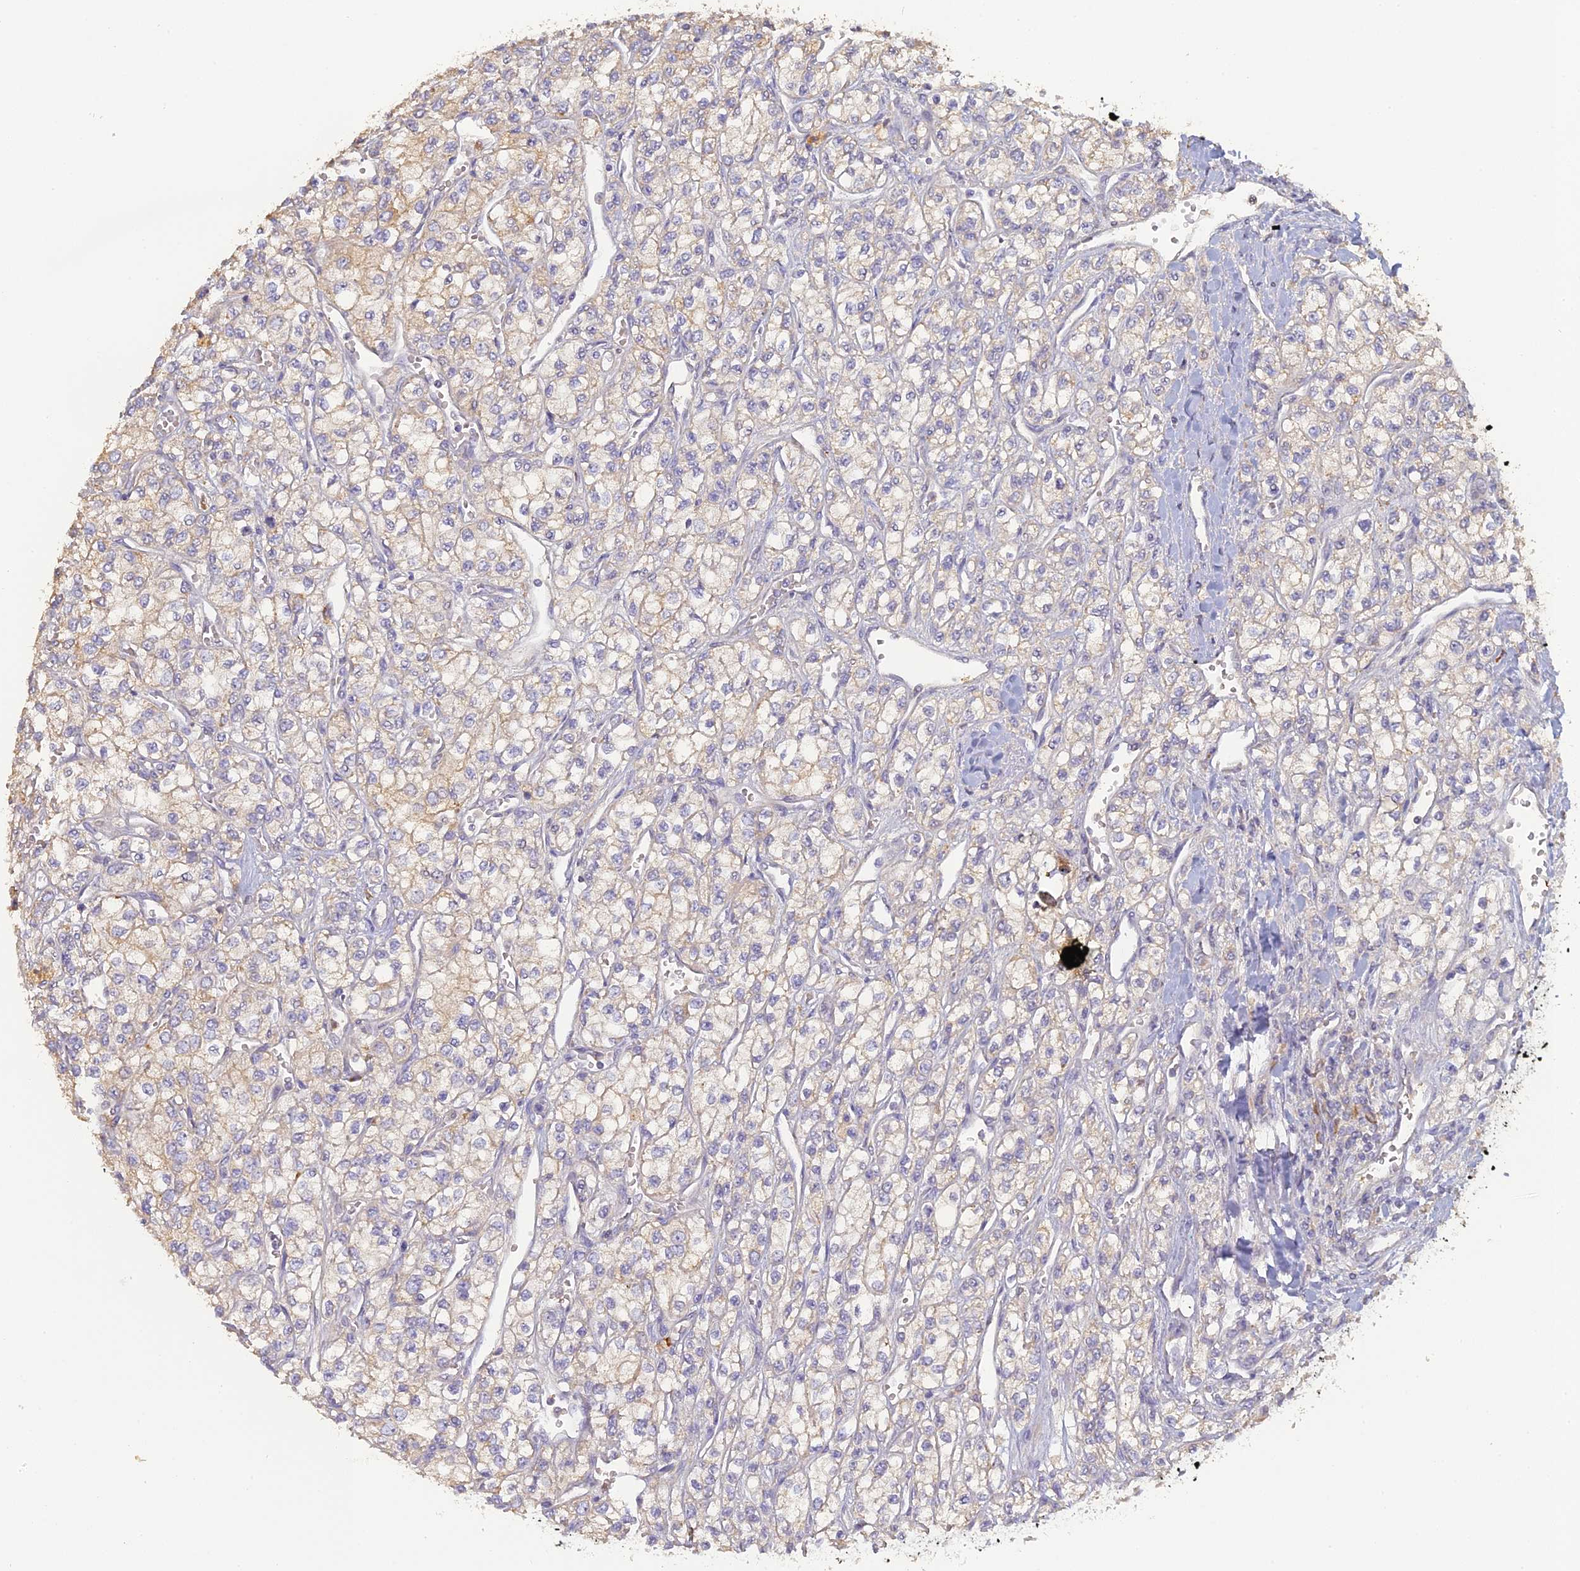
{"staining": {"intensity": "weak", "quantity": "<25%", "location": "cytoplasmic/membranous"}, "tissue": "renal cancer", "cell_type": "Tumor cells", "image_type": "cancer", "snomed": [{"axis": "morphology", "description": "Adenocarcinoma, NOS"}, {"axis": "topography", "description": "Kidney"}], "caption": "Renal adenocarcinoma was stained to show a protein in brown. There is no significant expression in tumor cells.", "gene": "SFT2D2", "patient": {"sex": "male", "age": 80}}